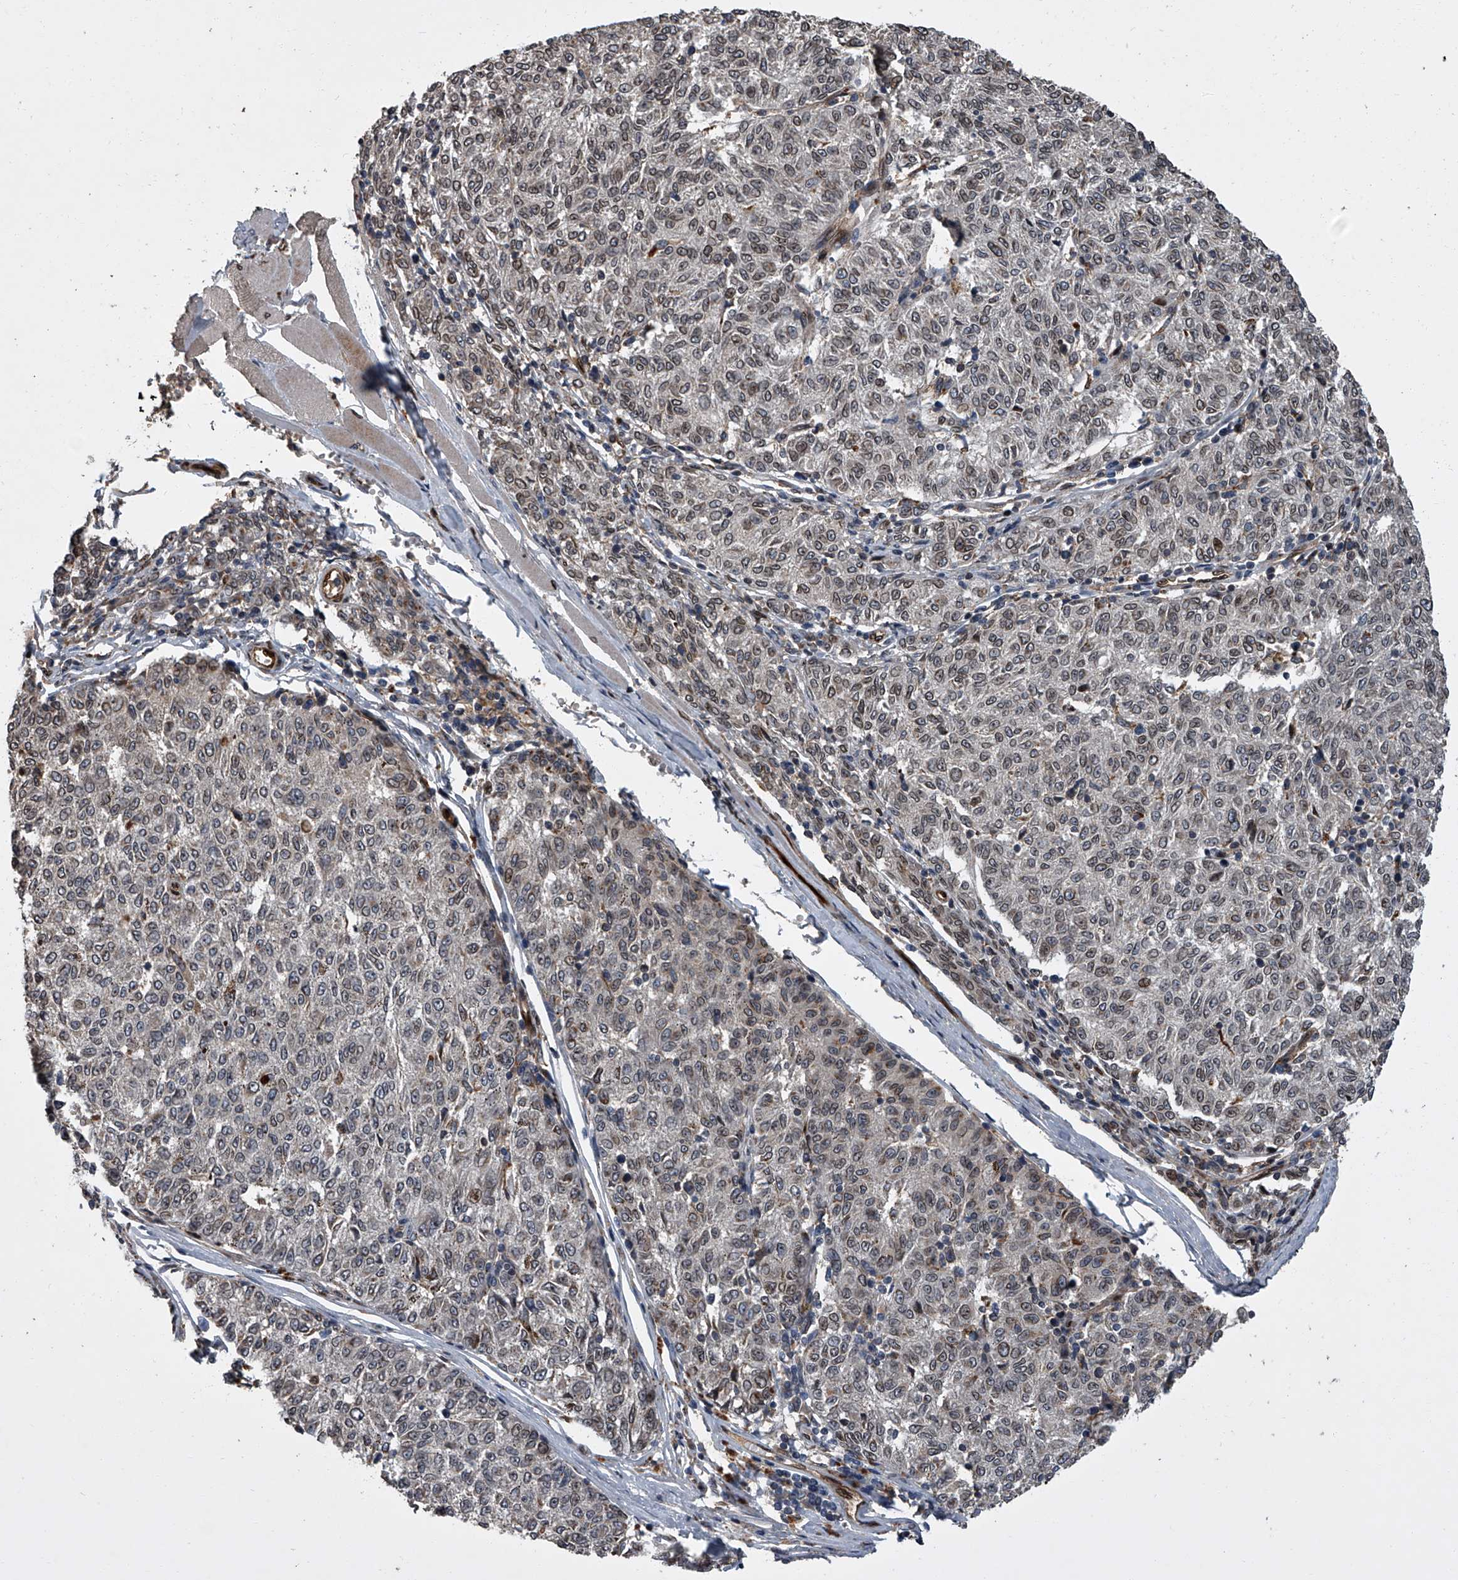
{"staining": {"intensity": "moderate", "quantity": "25%-75%", "location": "nuclear"}, "tissue": "melanoma", "cell_type": "Tumor cells", "image_type": "cancer", "snomed": [{"axis": "morphology", "description": "Malignant melanoma, NOS"}, {"axis": "topography", "description": "Skin"}], "caption": "Malignant melanoma was stained to show a protein in brown. There is medium levels of moderate nuclear positivity in about 25%-75% of tumor cells.", "gene": "LRRC8C", "patient": {"sex": "female", "age": 72}}